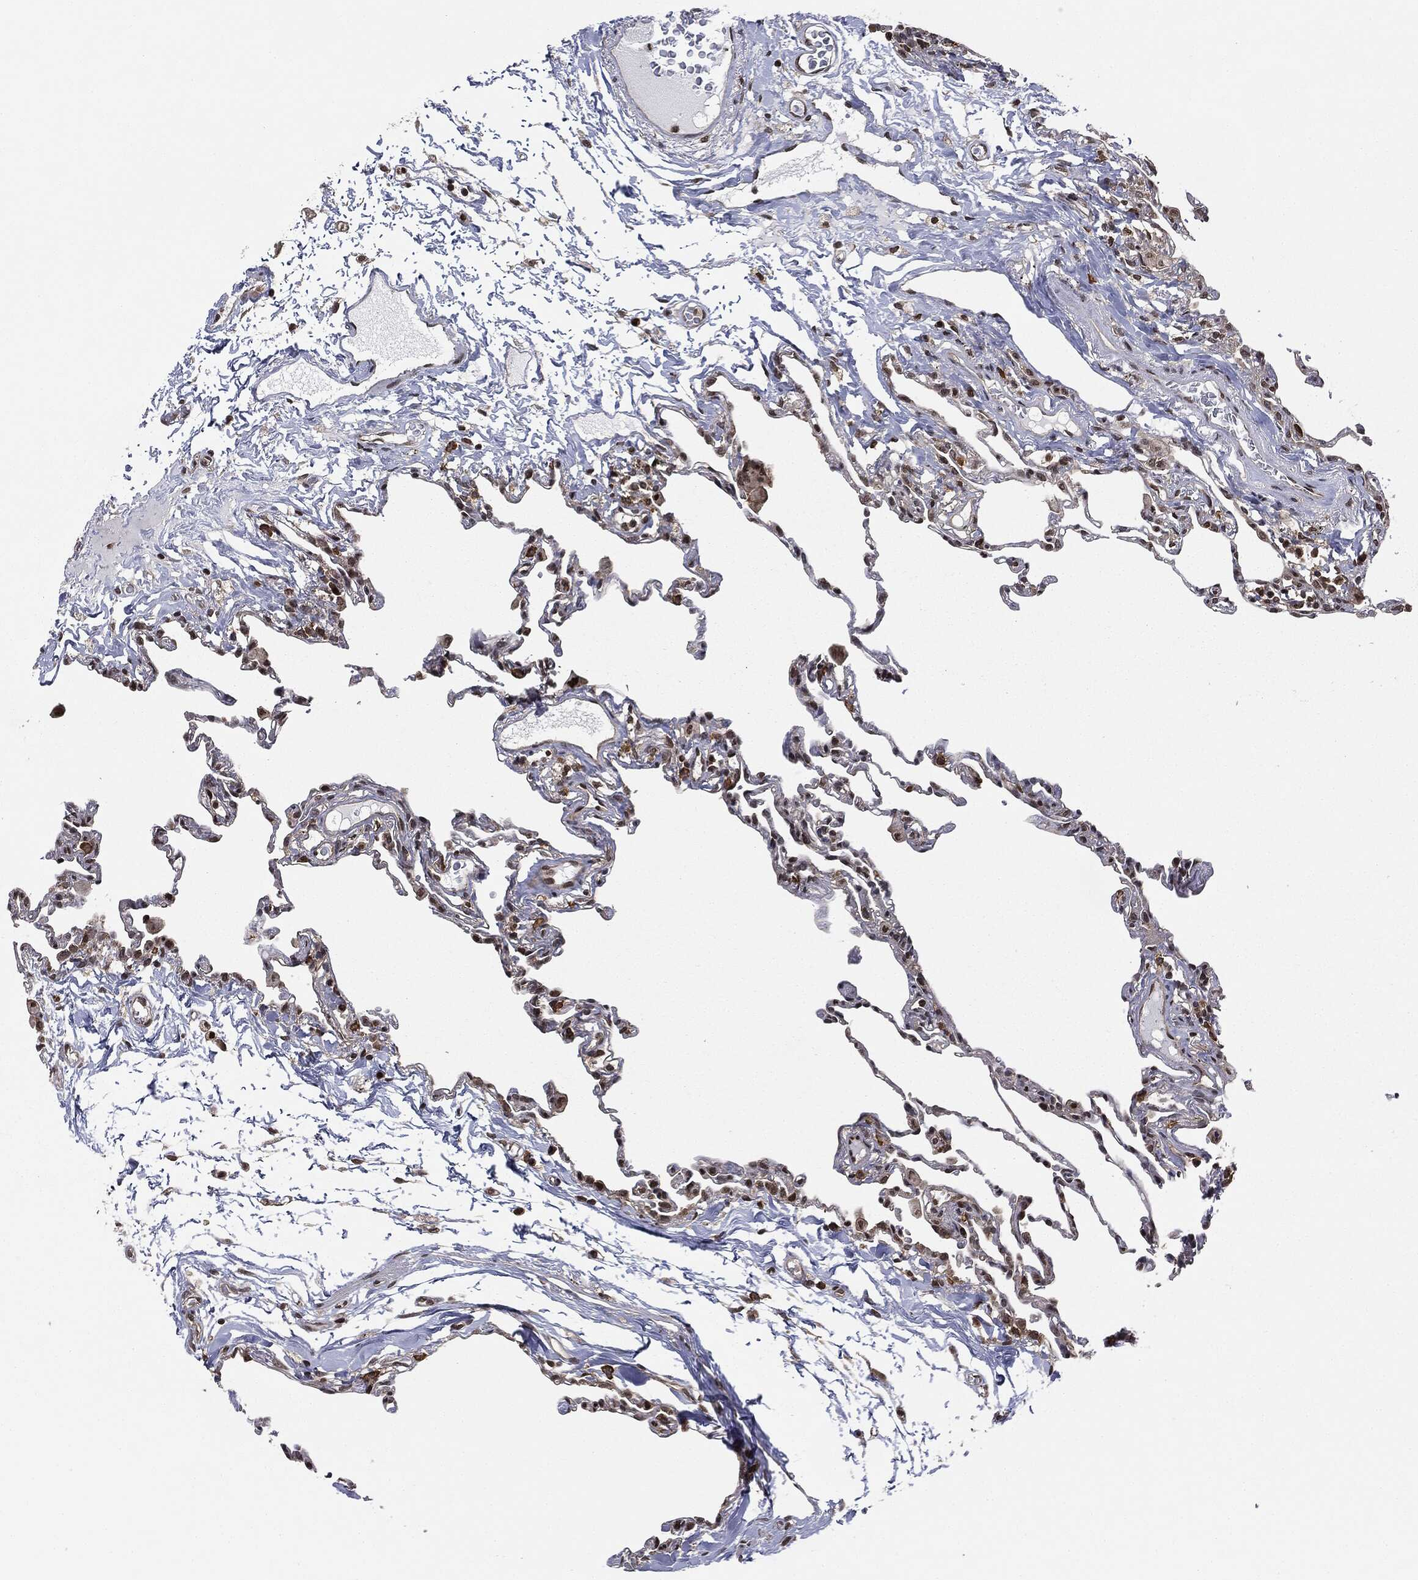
{"staining": {"intensity": "strong", "quantity": "25%-75%", "location": "nuclear"}, "tissue": "lung", "cell_type": "Alveolar cells", "image_type": "normal", "snomed": [{"axis": "morphology", "description": "Normal tissue, NOS"}, {"axis": "topography", "description": "Lung"}], "caption": "Lung stained with DAB (3,3'-diaminobenzidine) immunohistochemistry reveals high levels of strong nuclear staining in approximately 25%-75% of alveolar cells. (DAB IHC with brightfield microscopy, high magnification).", "gene": "TBC1D22A", "patient": {"sex": "female", "age": 57}}